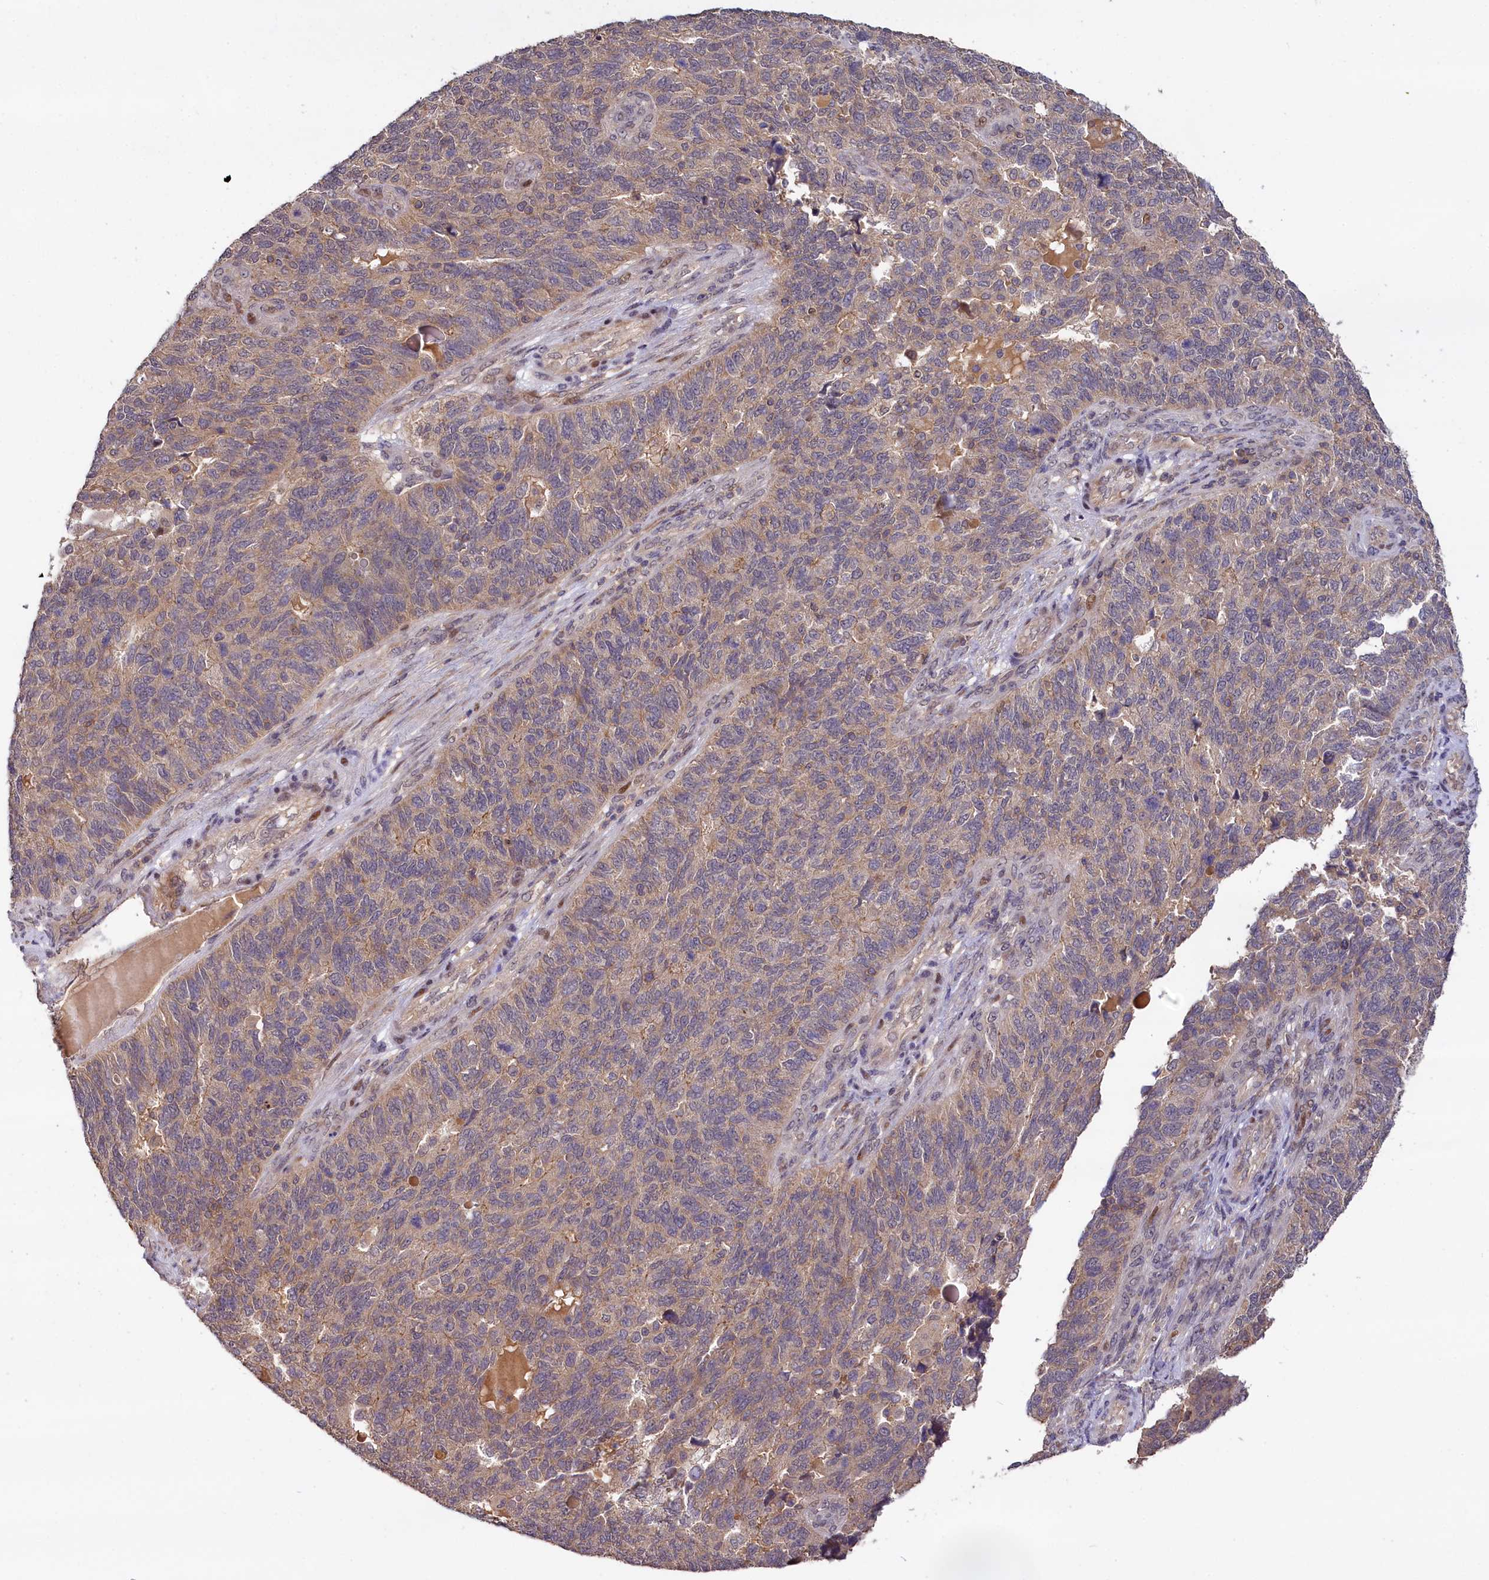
{"staining": {"intensity": "weak", "quantity": ">75%", "location": "cytoplasmic/membranous"}, "tissue": "endometrial cancer", "cell_type": "Tumor cells", "image_type": "cancer", "snomed": [{"axis": "morphology", "description": "Adenocarcinoma, NOS"}, {"axis": "topography", "description": "Endometrium"}], "caption": "High-power microscopy captured an immunohistochemistry histopathology image of endometrial cancer, revealing weak cytoplasmic/membranous staining in approximately >75% of tumor cells.", "gene": "TMEM39A", "patient": {"sex": "female", "age": 66}}